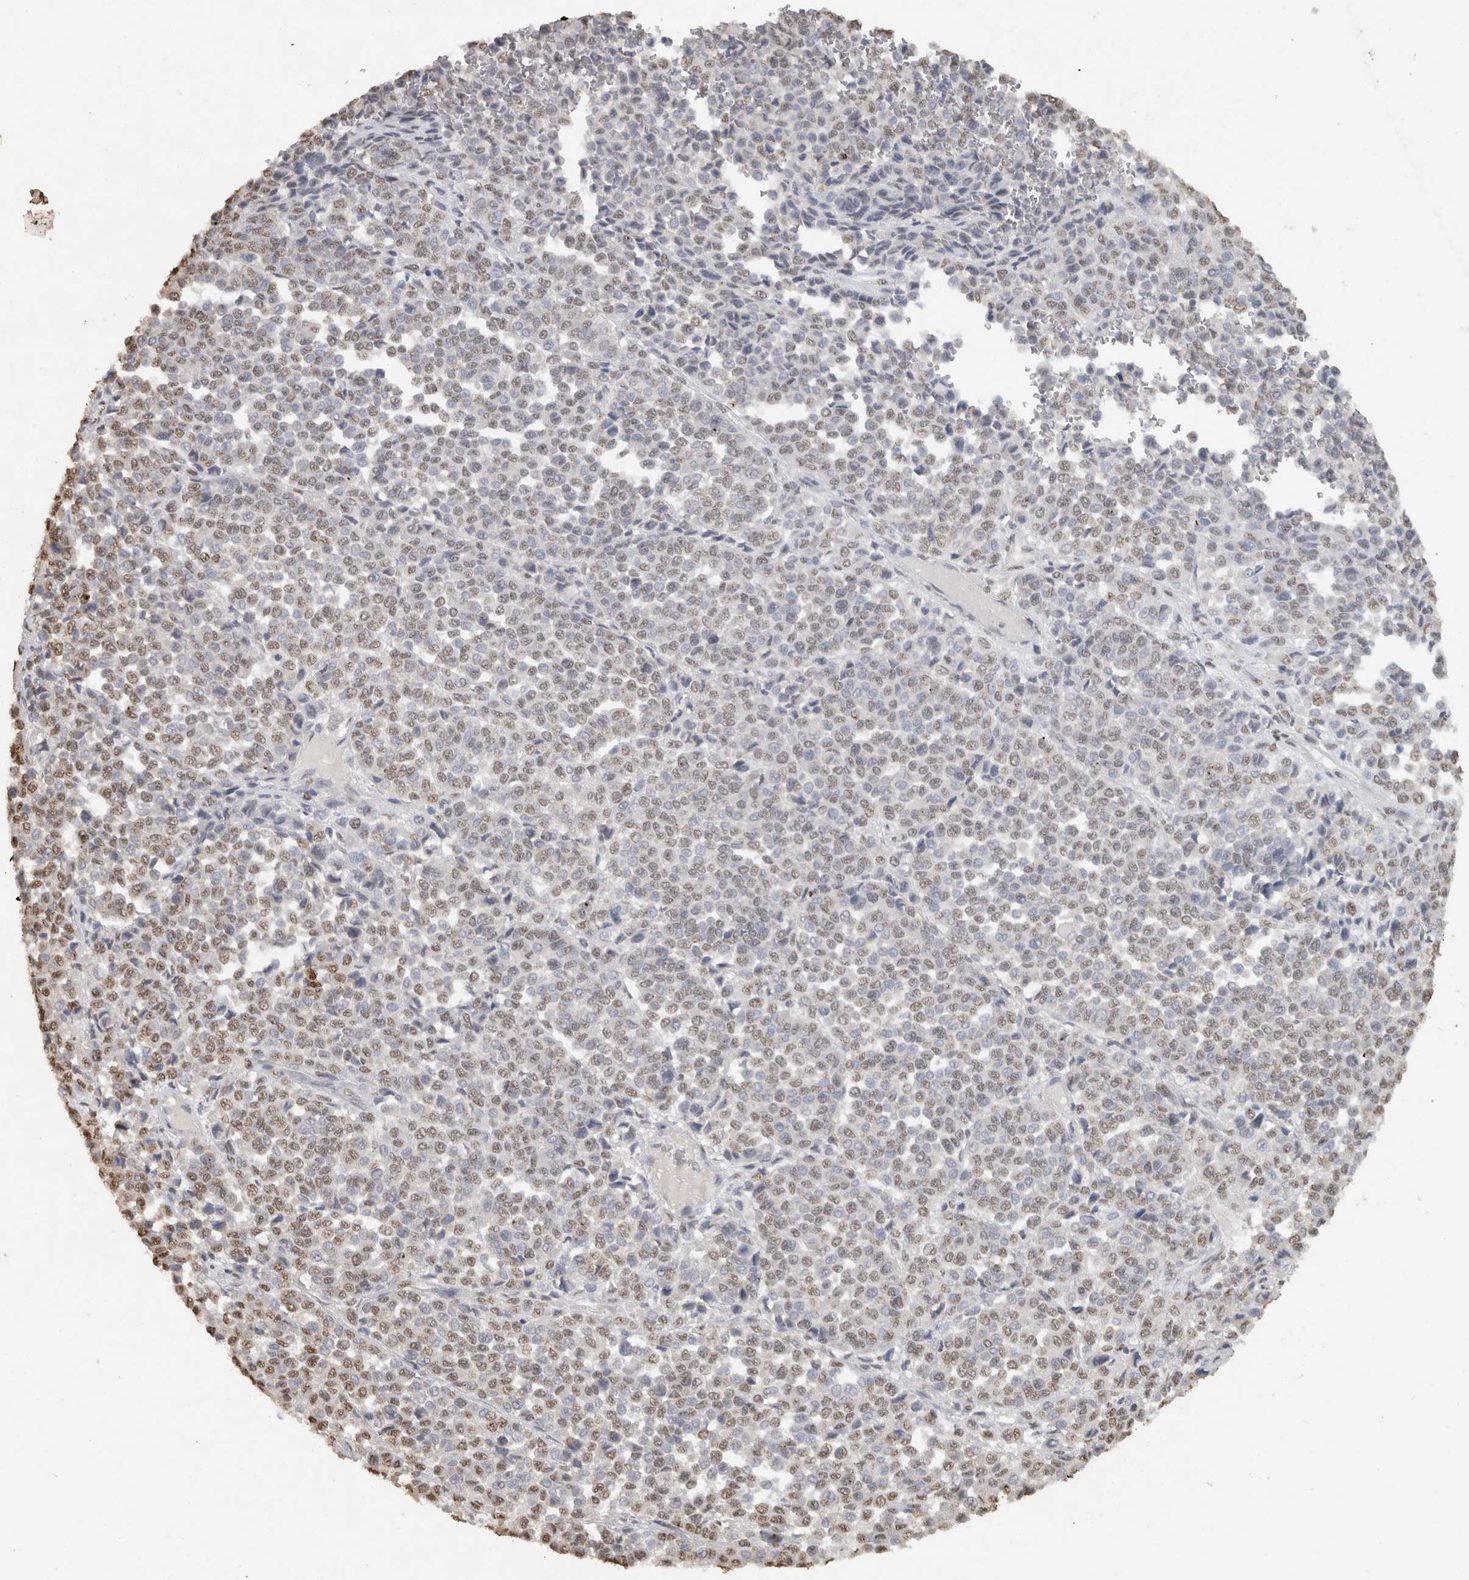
{"staining": {"intensity": "weak", "quantity": ">75%", "location": "nuclear"}, "tissue": "melanoma", "cell_type": "Tumor cells", "image_type": "cancer", "snomed": [{"axis": "morphology", "description": "Malignant melanoma, Metastatic site"}, {"axis": "topography", "description": "Pancreas"}], "caption": "Immunohistochemical staining of melanoma displays weak nuclear protein staining in approximately >75% of tumor cells.", "gene": "HAND2", "patient": {"sex": "female", "age": 30}}